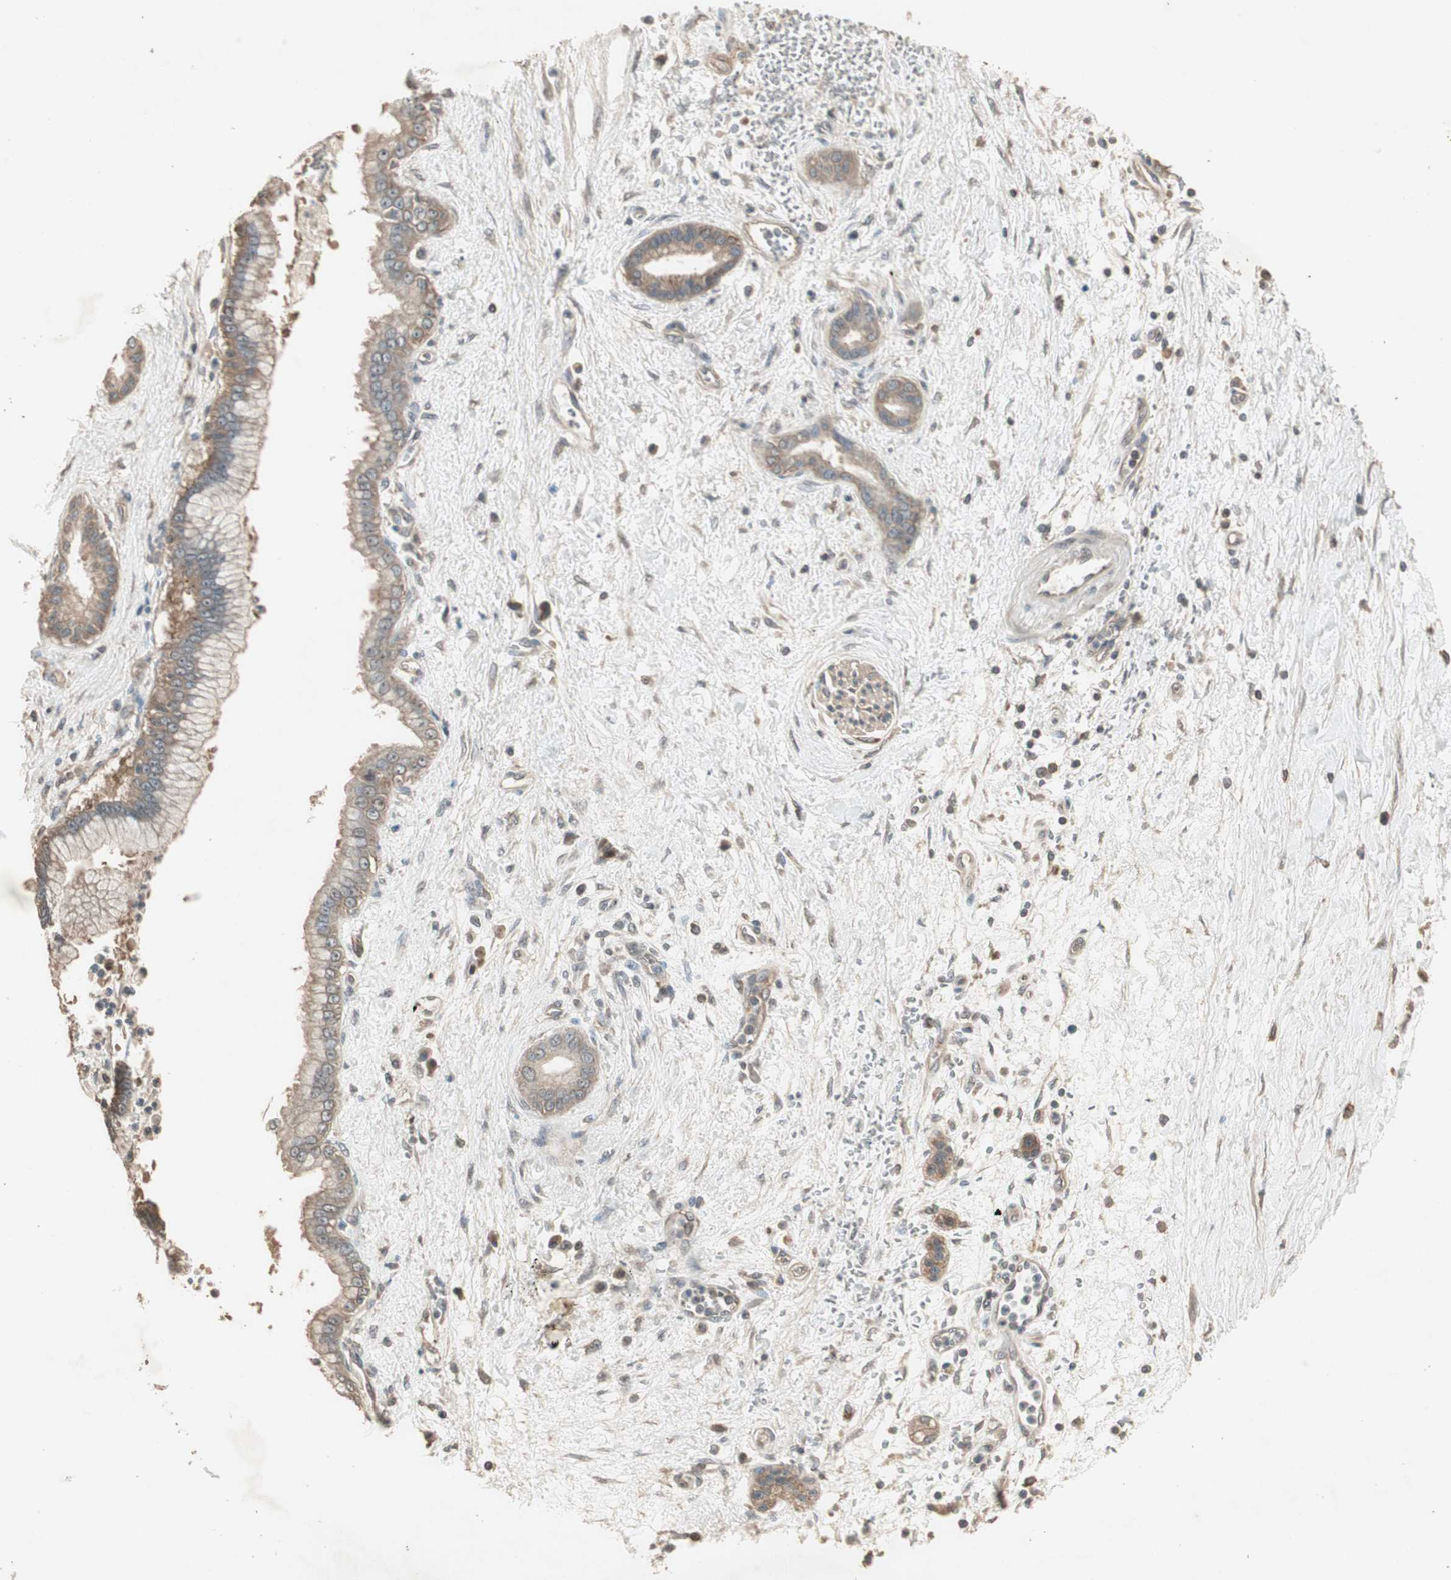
{"staining": {"intensity": "weak", "quantity": ">75%", "location": "cytoplasmic/membranous"}, "tissue": "pancreatic cancer", "cell_type": "Tumor cells", "image_type": "cancer", "snomed": [{"axis": "morphology", "description": "Adenocarcinoma, NOS"}, {"axis": "topography", "description": "Pancreas"}], "caption": "A high-resolution photomicrograph shows immunohistochemistry staining of pancreatic cancer, which demonstrates weak cytoplasmic/membranous staining in approximately >75% of tumor cells. Immunohistochemistry (ihc) stains the protein in brown and the nuclei are stained blue.", "gene": "UBAC1", "patient": {"sex": "male", "age": 59}}